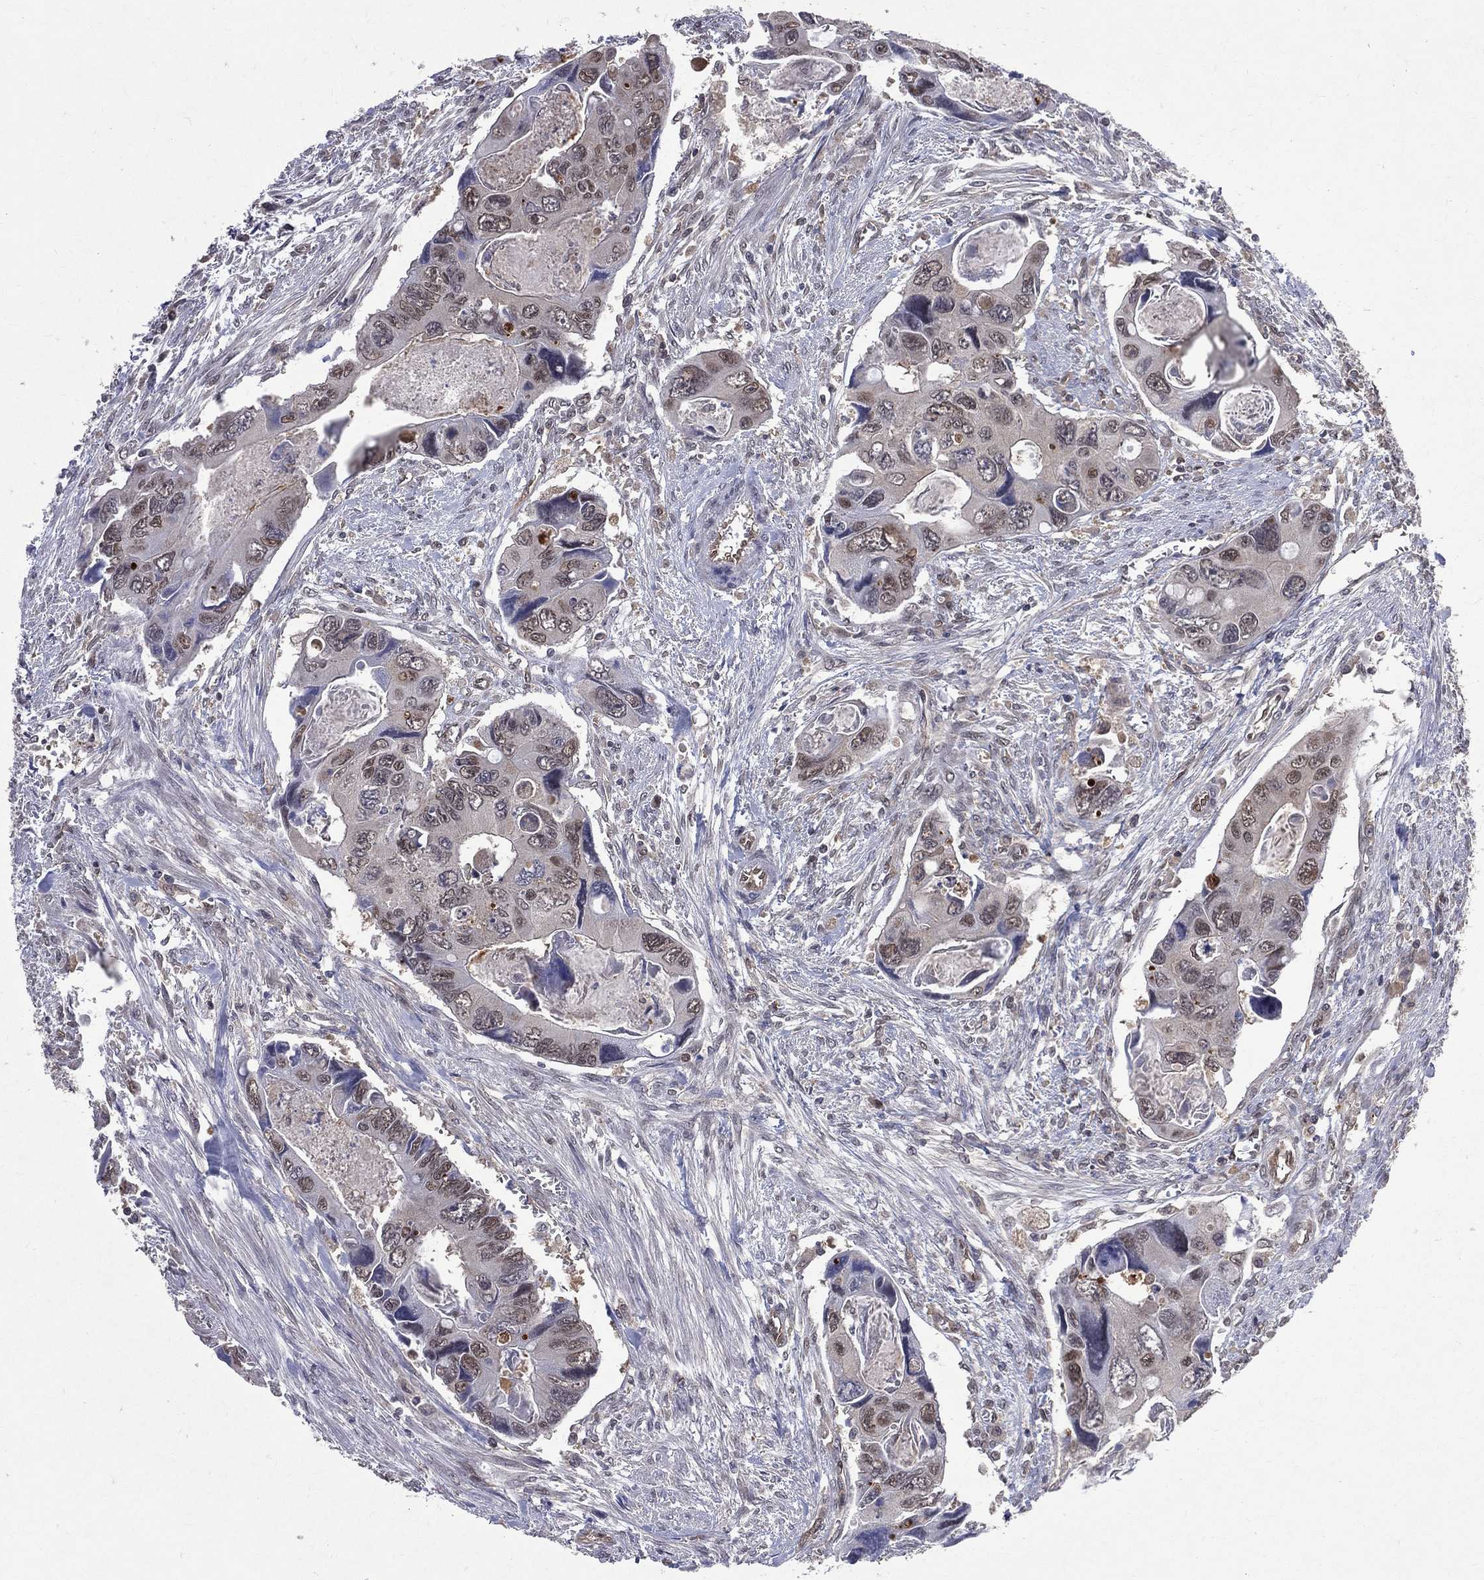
{"staining": {"intensity": "moderate", "quantity": "<25%", "location": "nuclear"}, "tissue": "colorectal cancer", "cell_type": "Tumor cells", "image_type": "cancer", "snomed": [{"axis": "morphology", "description": "Adenocarcinoma, NOS"}, {"axis": "topography", "description": "Rectum"}], "caption": "Human colorectal adenocarcinoma stained with a protein marker exhibits moderate staining in tumor cells.", "gene": "GMPR2", "patient": {"sex": "male", "age": 62}}